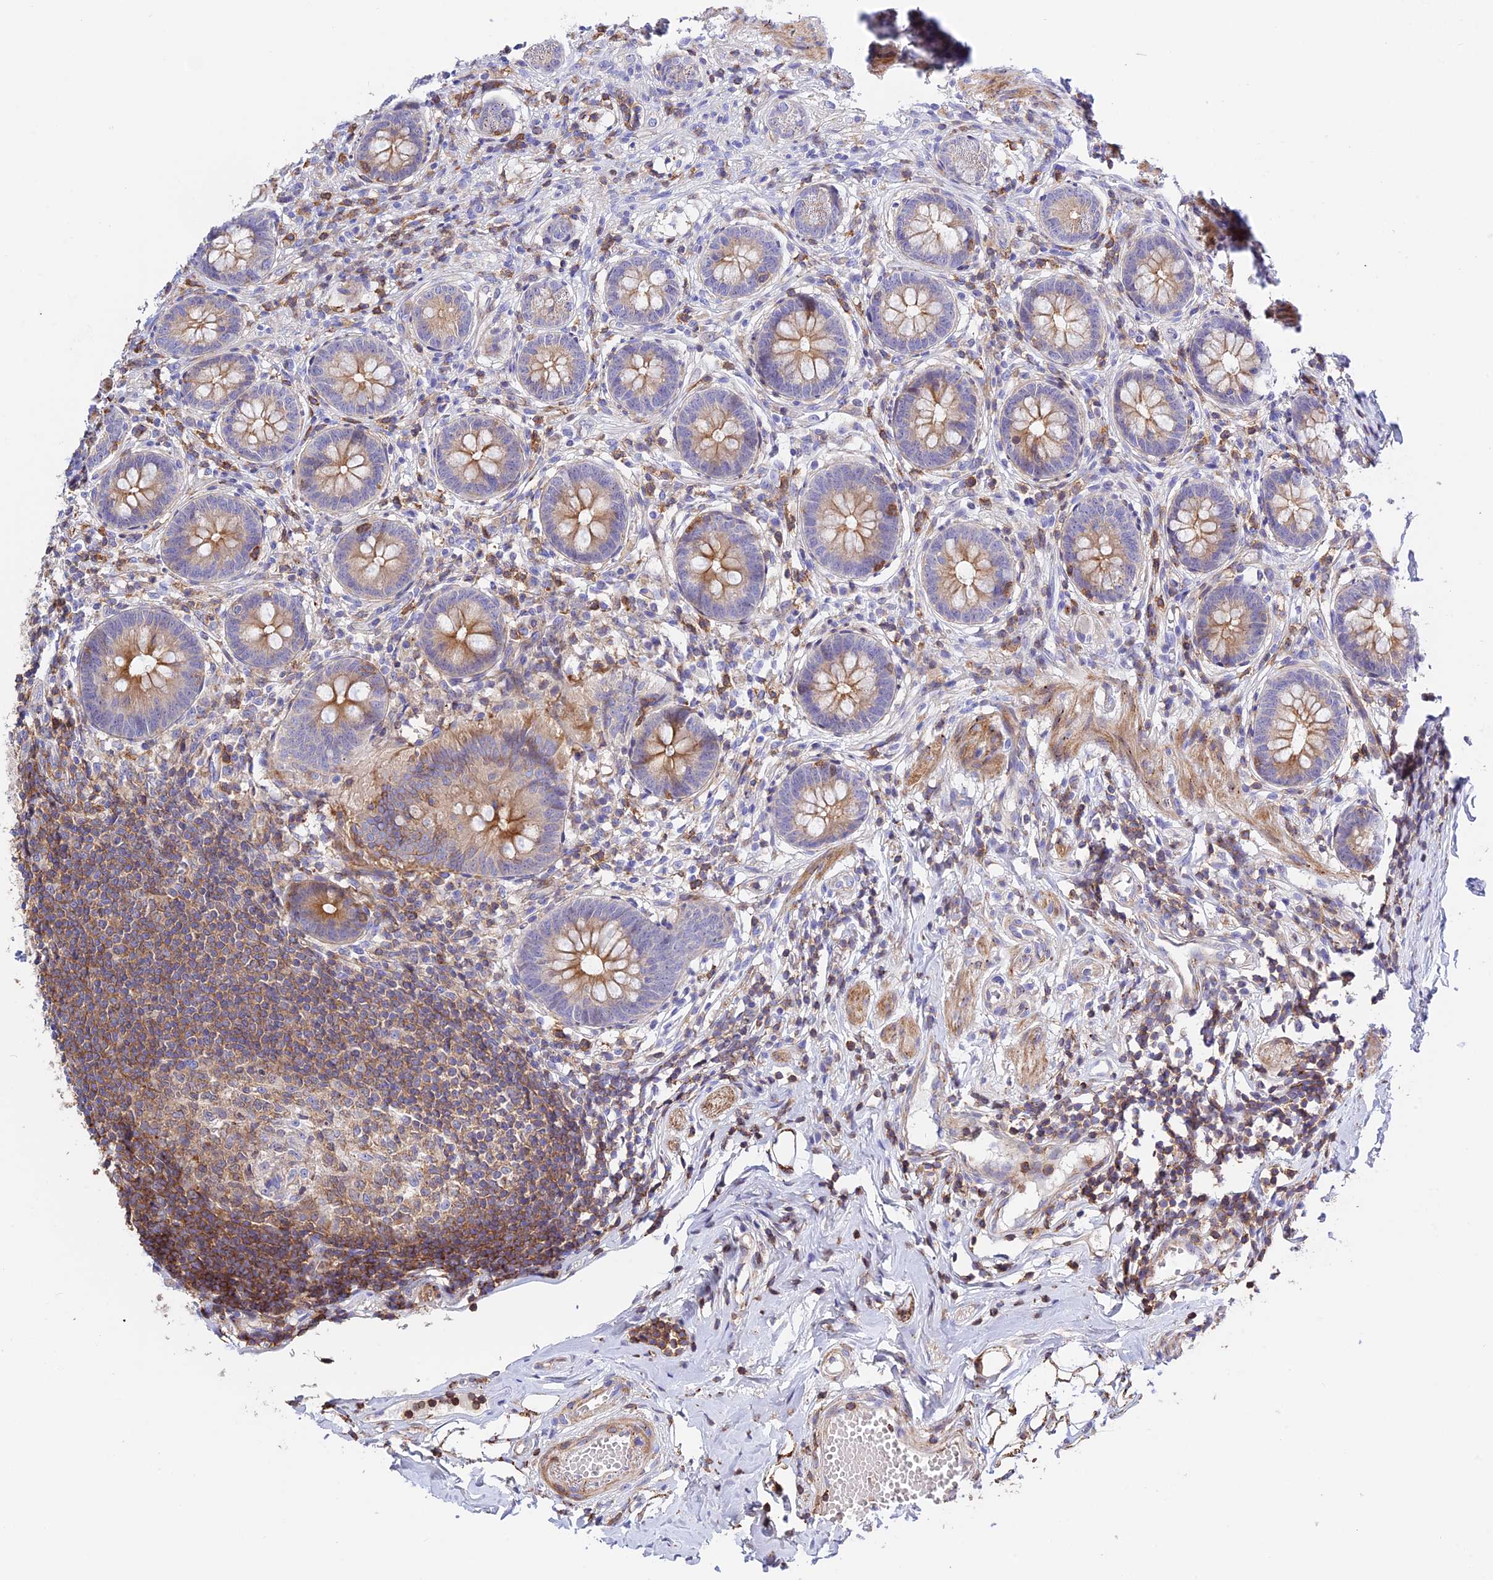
{"staining": {"intensity": "moderate", "quantity": "25%-75%", "location": "cytoplasmic/membranous"}, "tissue": "appendix", "cell_type": "Glandular cells", "image_type": "normal", "snomed": [{"axis": "morphology", "description": "Normal tissue, NOS"}, {"axis": "topography", "description": "Appendix"}], "caption": "DAB immunohistochemical staining of unremarkable human appendix shows moderate cytoplasmic/membranous protein expression in about 25%-75% of glandular cells.", "gene": "PRIM1", "patient": {"sex": "female", "age": 62}}